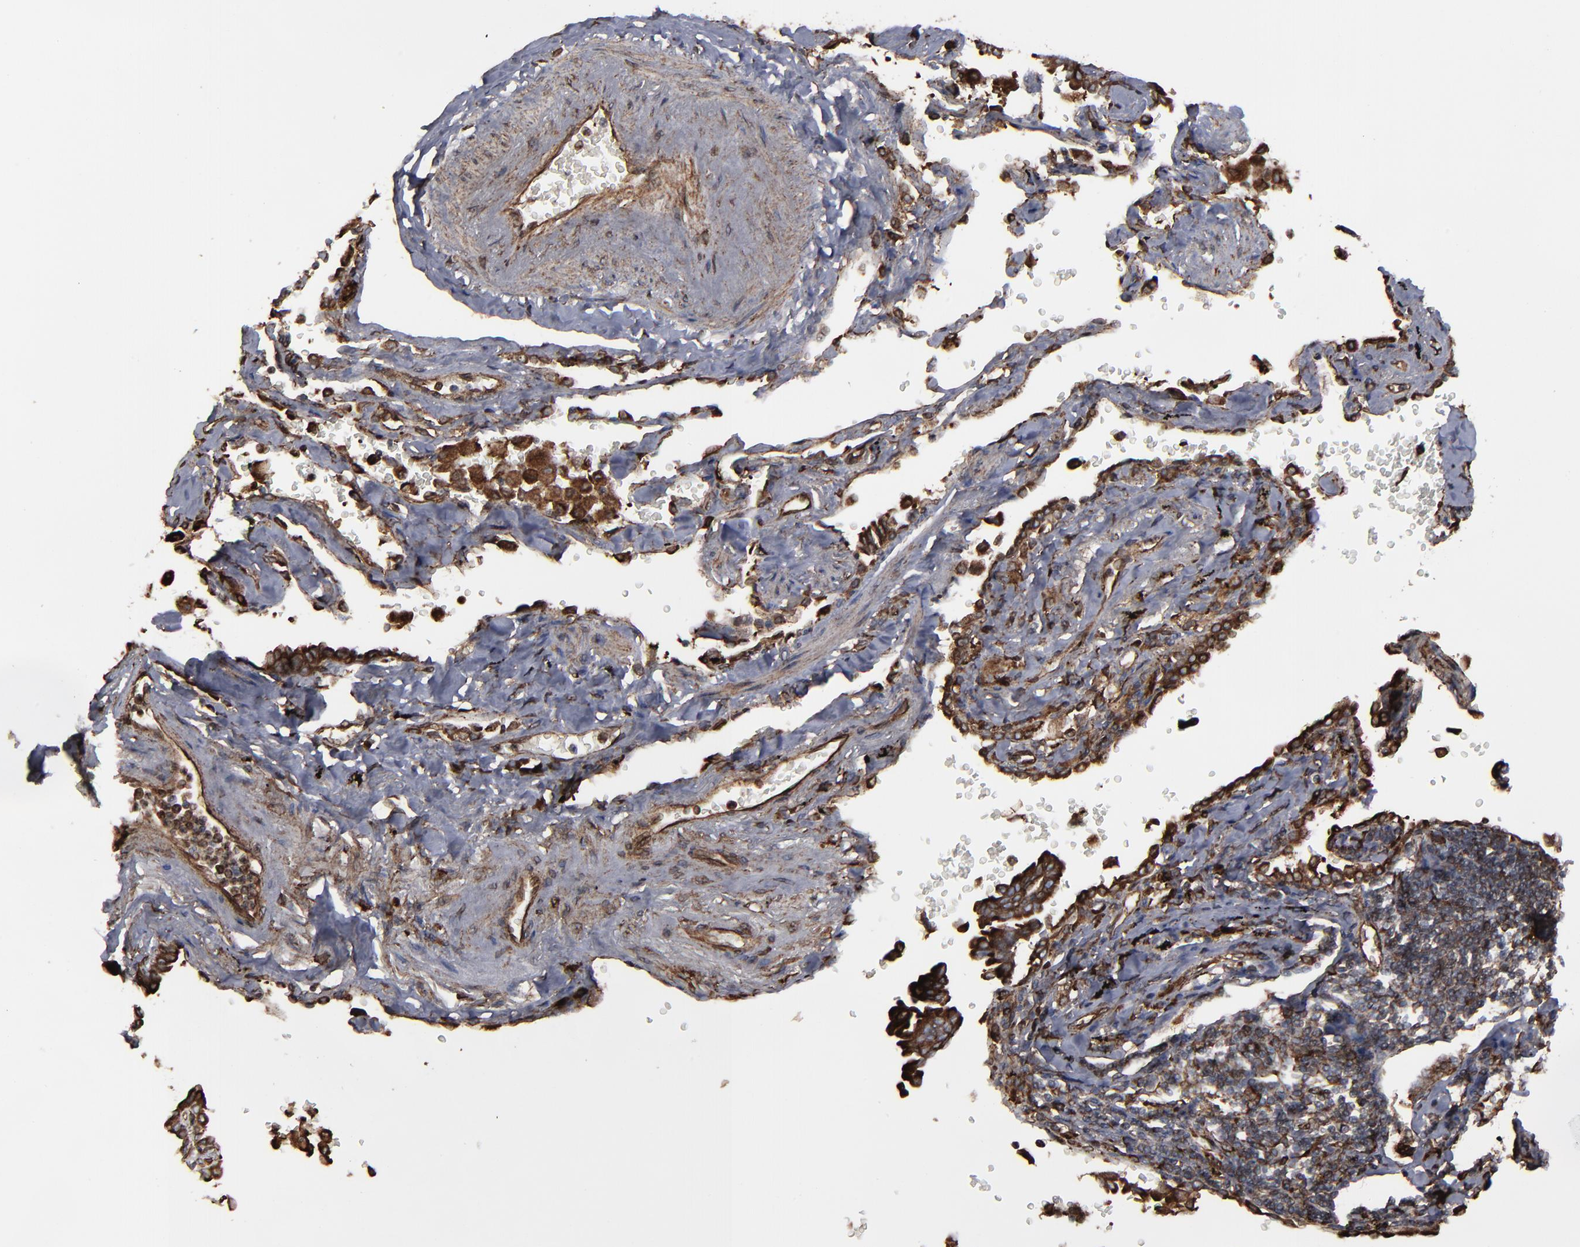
{"staining": {"intensity": "strong", "quantity": ">75%", "location": "cytoplasmic/membranous"}, "tissue": "lung cancer", "cell_type": "Tumor cells", "image_type": "cancer", "snomed": [{"axis": "morphology", "description": "Adenocarcinoma, NOS"}, {"axis": "topography", "description": "Lung"}], "caption": "Protein positivity by immunohistochemistry (IHC) shows strong cytoplasmic/membranous staining in about >75% of tumor cells in lung cancer. (DAB IHC, brown staining for protein, blue staining for nuclei).", "gene": "CNIH1", "patient": {"sex": "female", "age": 64}}